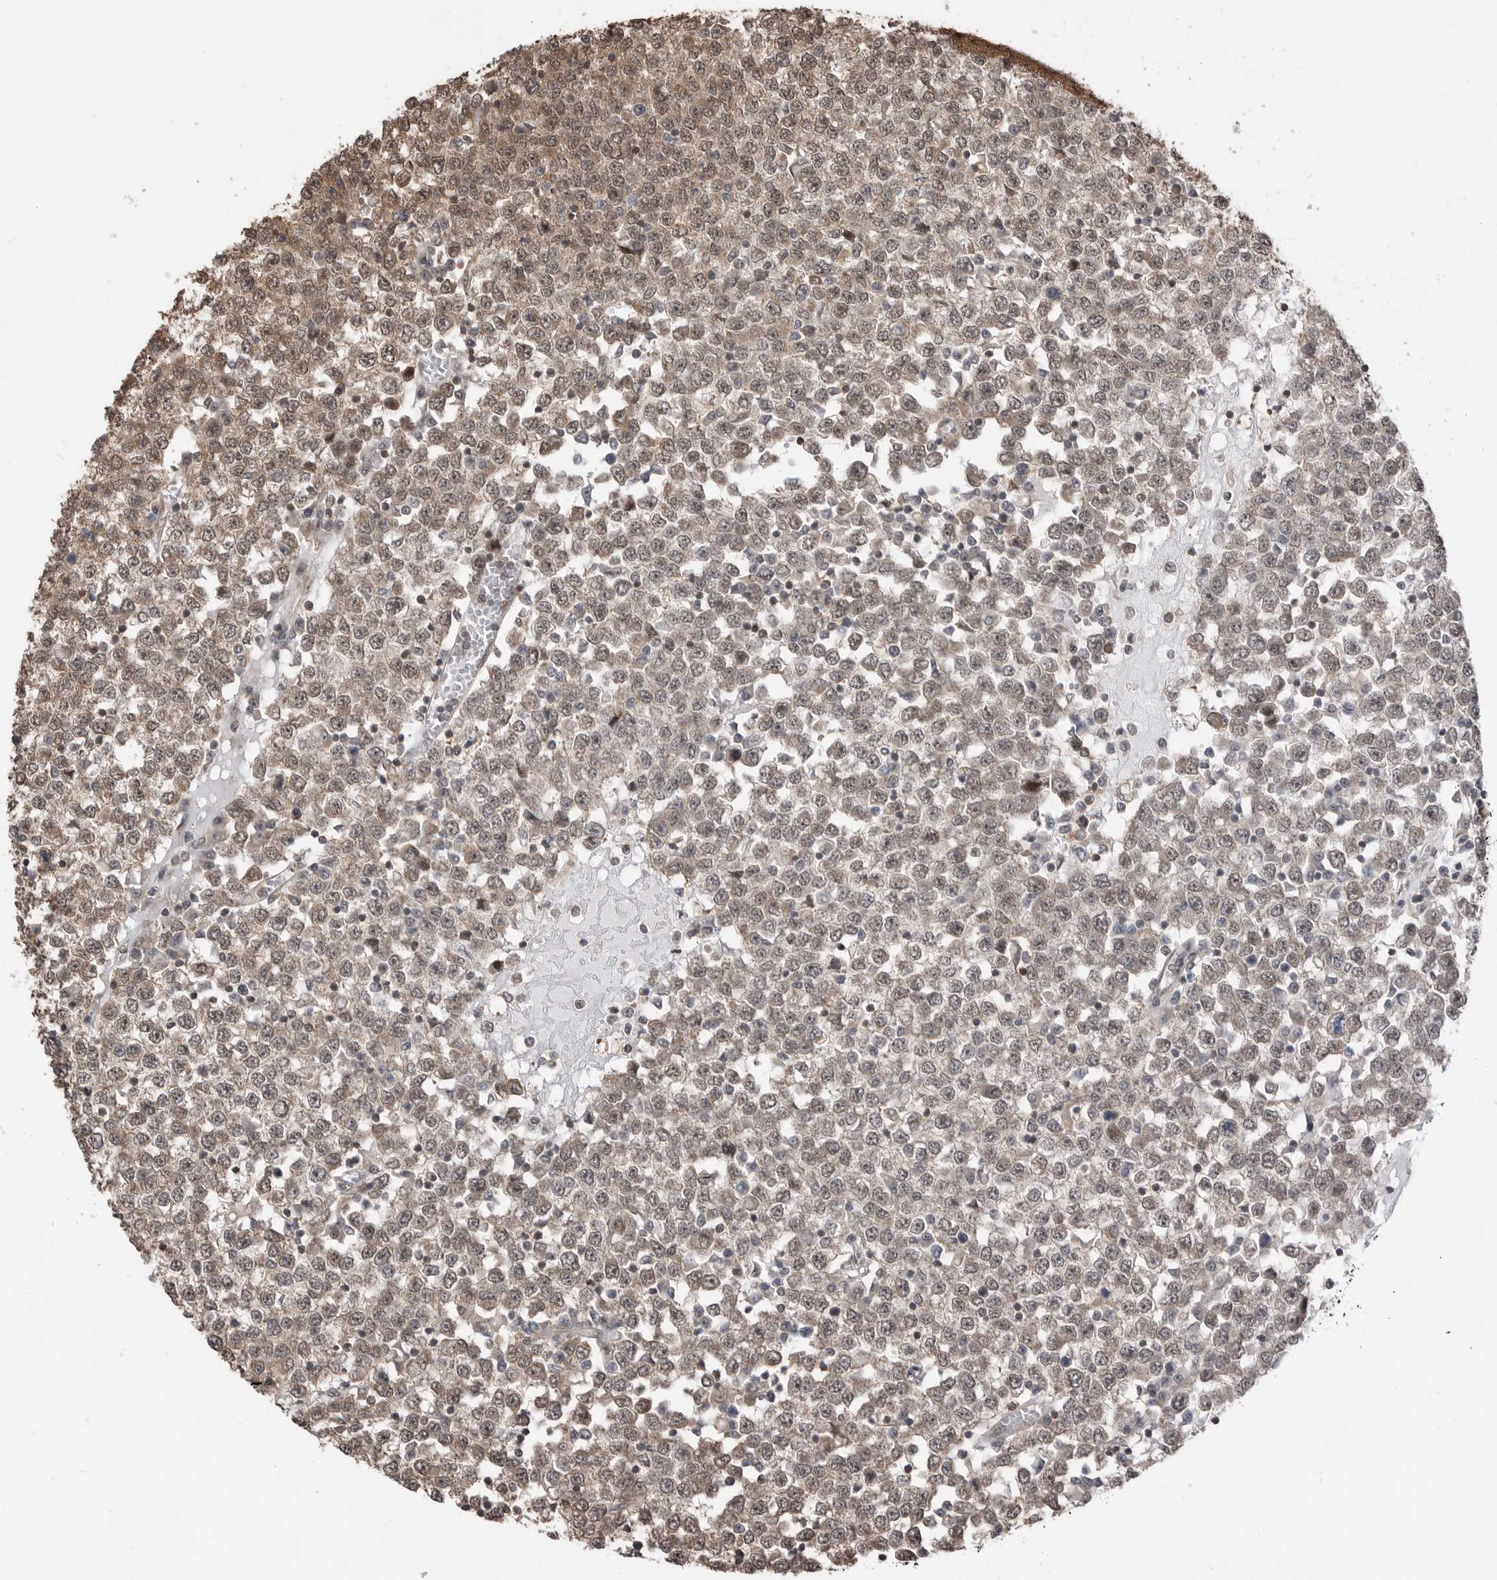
{"staining": {"intensity": "weak", "quantity": ">75%", "location": "cytoplasmic/membranous,nuclear"}, "tissue": "testis cancer", "cell_type": "Tumor cells", "image_type": "cancer", "snomed": [{"axis": "morphology", "description": "Seminoma, NOS"}, {"axis": "topography", "description": "Testis"}], "caption": "This image shows testis seminoma stained with IHC to label a protein in brown. The cytoplasmic/membranous and nuclear of tumor cells show weak positivity for the protein. Nuclei are counter-stained blue.", "gene": "PEAK1", "patient": {"sex": "male", "age": 65}}